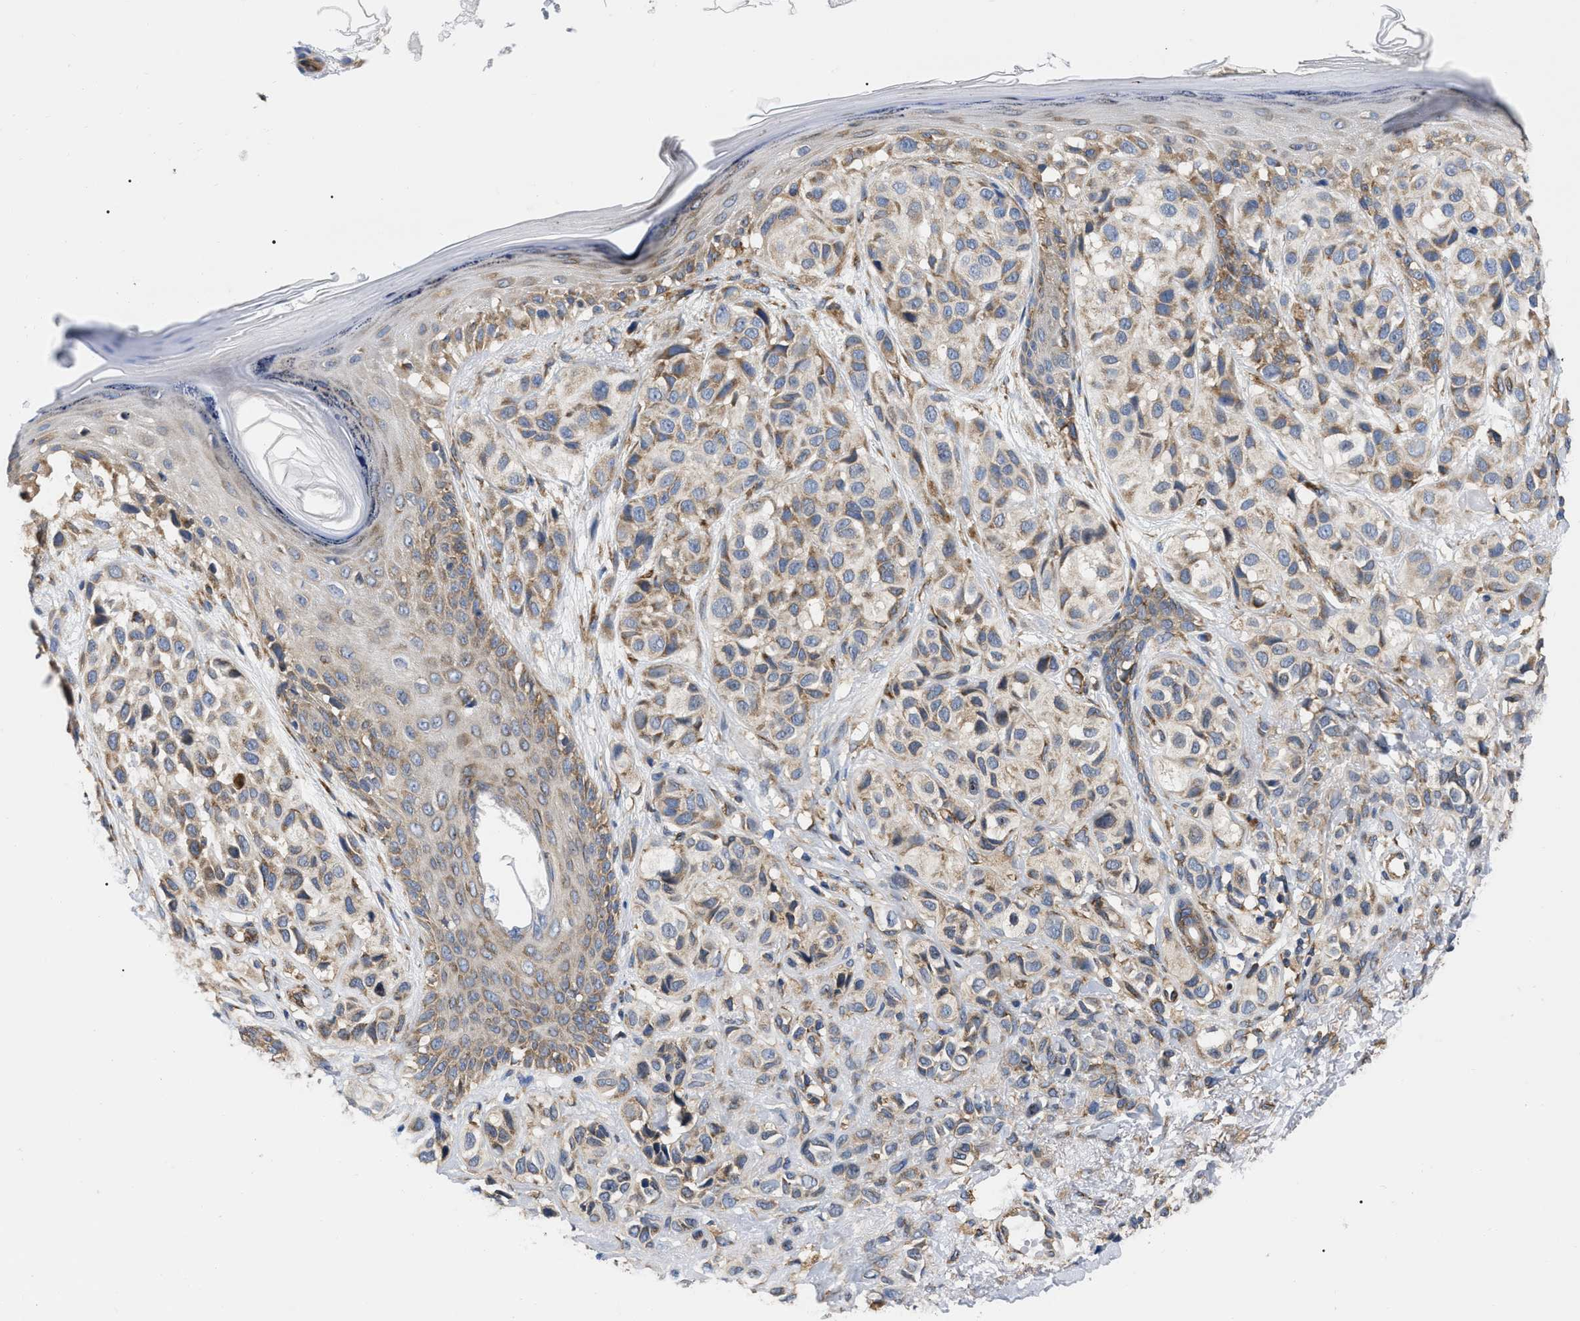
{"staining": {"intensity": "weak", "quantity": ">75%", "location": "cytoplasmic/membranous"}, "tissue": "melanoma", "cell_type": "Tumor cells", "image_type": "cancer", "snomed": [{"axis": "morphology", "description": "Malignant melanoma, NOS"}, {"axis": "topography", "description": "Skin"}], "caption": "Human melanoma stained for a protein (brown) displays weak cytoplasmic/membranous positive staining in about >75% of tumor cells.", "gene": "FAM120A", "patient": {"sex": "female", "age": 58}}